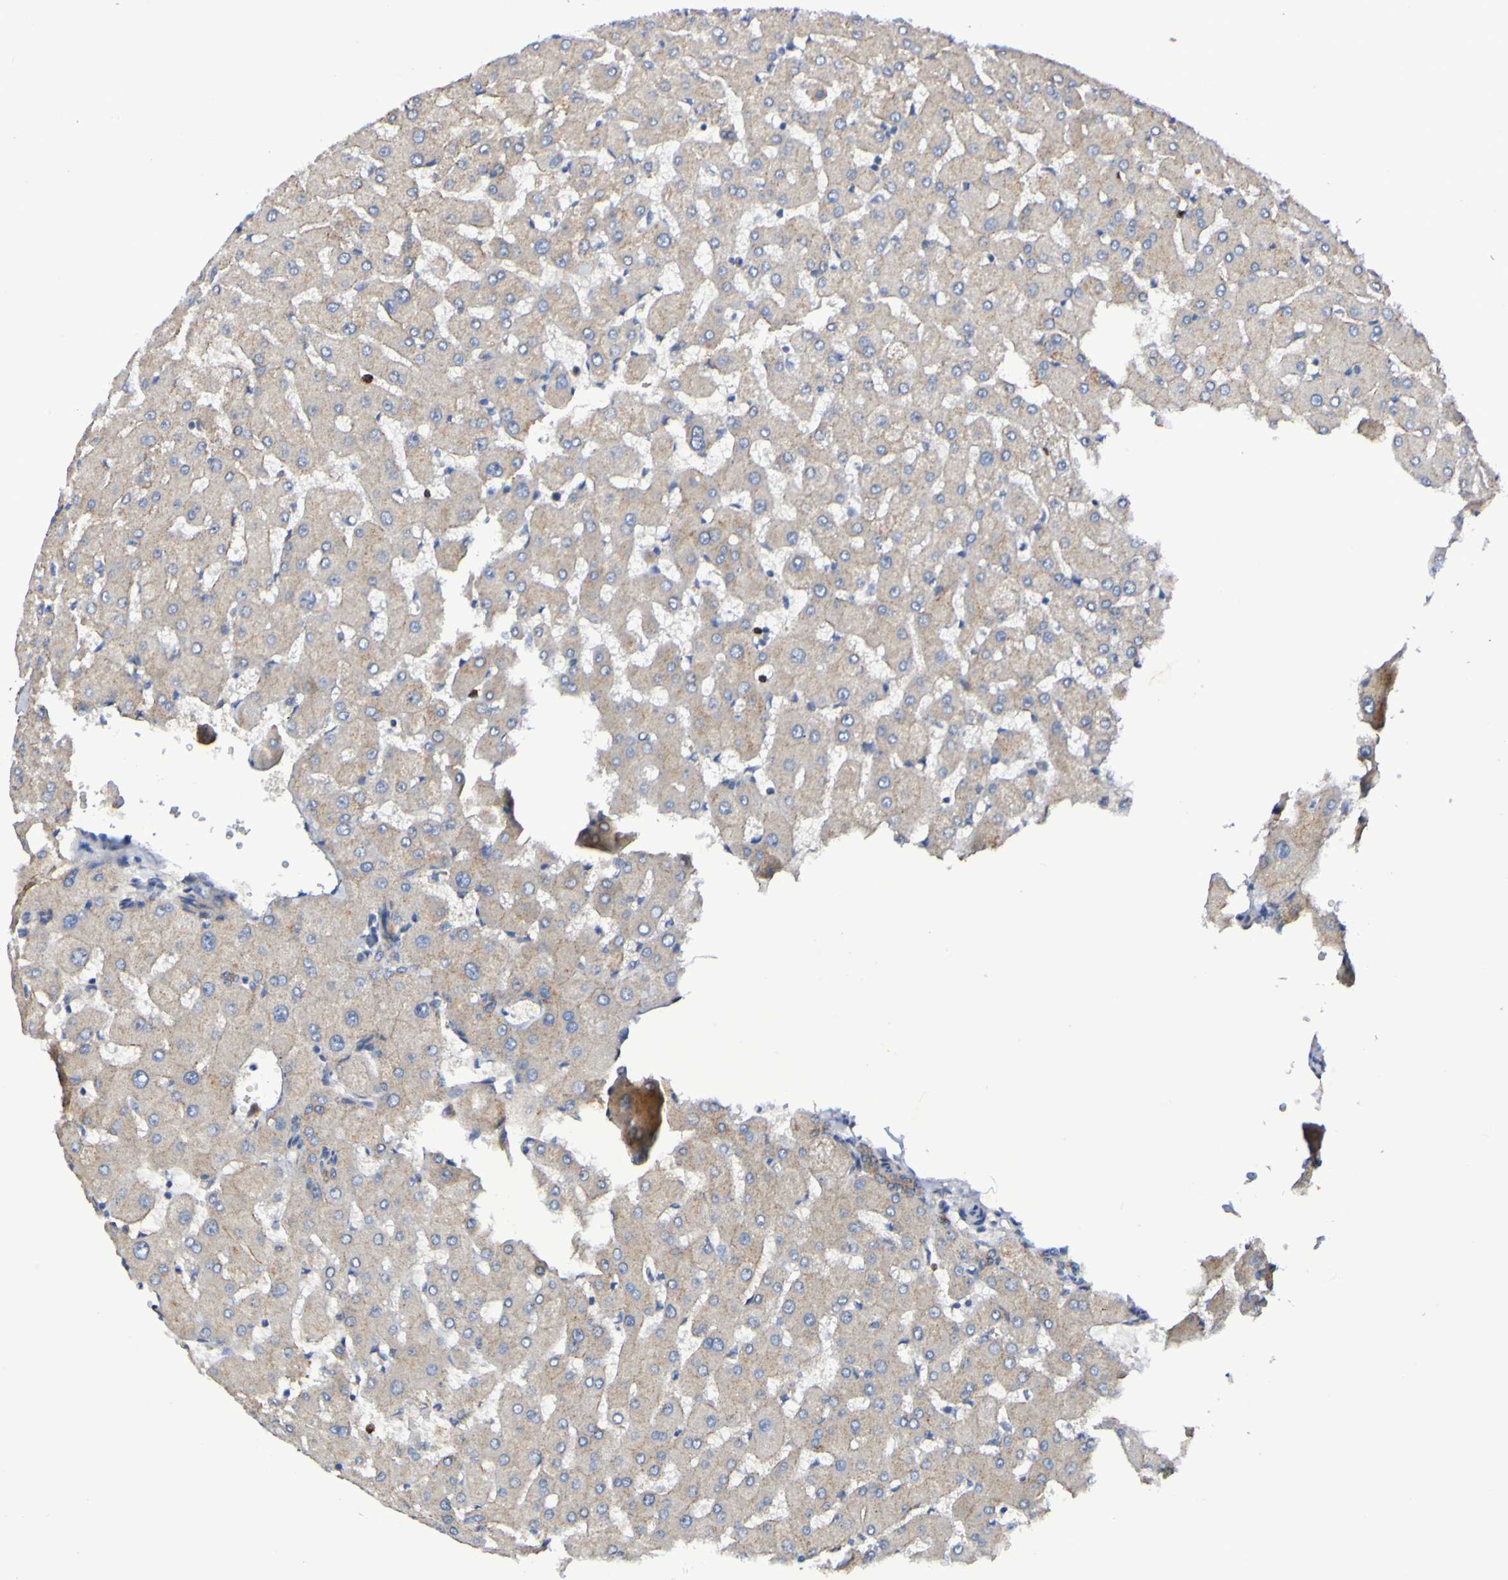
{"staining": {"intensity": "weak", "quantity": ">75%", "location": "cytoplasmic/membranous"}, "tissue": "liver", "cell_type": "Cholangiocytes", "image_type": "normal", "snomed": [{"axis": "morphology", "description": "Normal tissue, NOS"}, {"axis": "topography", "description": "Liver"}], "caption": "Immunohistochemical staining of benign human liver exhibits low levels of weak cytoplasmic/membranous expression in about >75% of cholangiocytes.", "gene": "GJB1", "patient": {"sex": "female", "age": 63}}